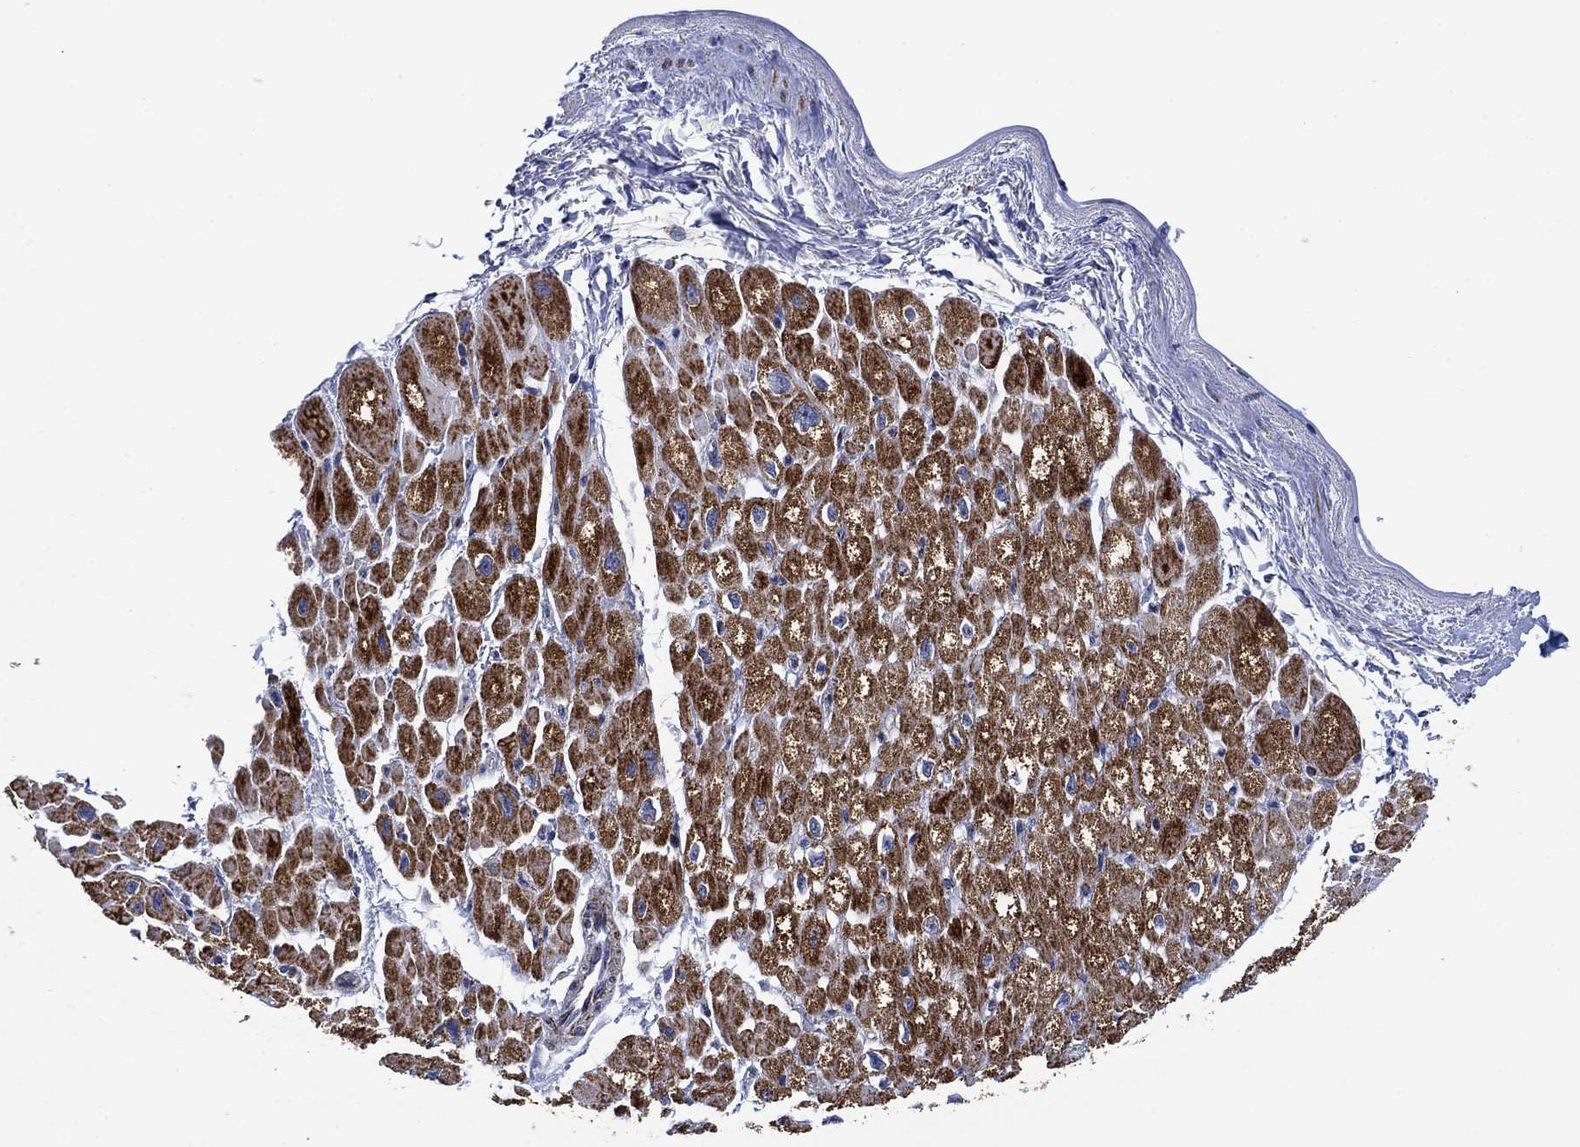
{"staining": {"intensity": "strong", "quantity": ">75%", "location": "cytoplasmic/membranous"}, "tissue": "heart muscle", "cell_type": "Cardiomyocytes", "image_type": "normal", "snomed": [{"axis": "morphology", "description": "Normal tissue, NOS"}, {"axis": "topography", "description": "Heart"}], "caption": "Strong cytoplasmic/membranous expression is identified in approximately >75% of cardiomyocytes in benign heart muscle.", "gene": "NDUFS3", "patient": {"sex": "male", "age": 66}}